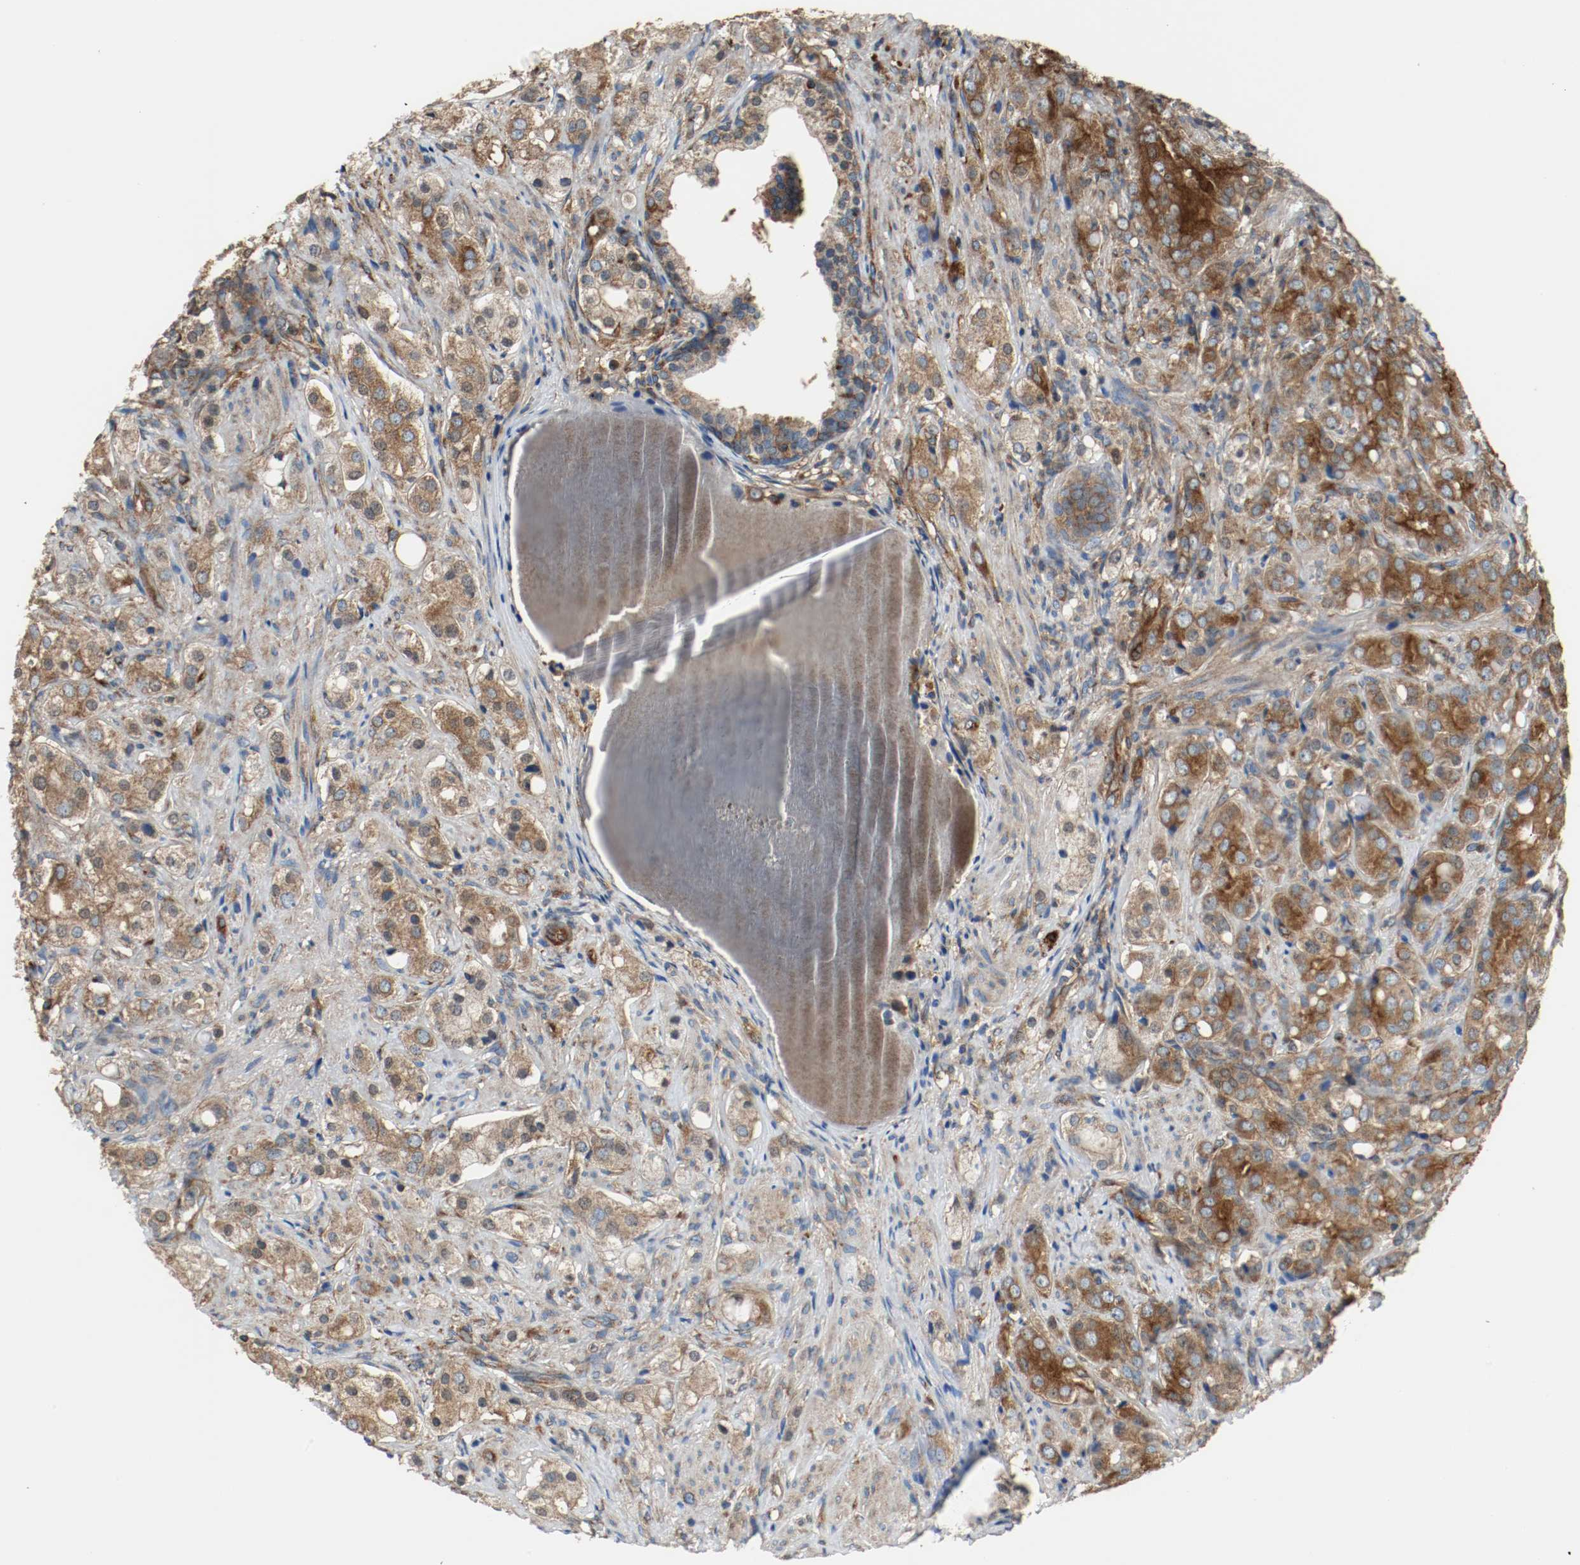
{"staining": {"intensity": "strong", "quantity": ">75%", "location": "cytoplasmic/membranous"}, "tissue": "prostate cancer", "cell_type": "Tumor cells", "image_type": "cancer", "snomed": [{"axis": "morphology", "description": "Adenocarcinoma, High grade"}, {"axis": "topography", "description": "Prostate"}], "caption": "Immunohistochemical staining of prostate cancer displays high levels of strong cytoplasmic/membranous protein staining in approximately >75% of tumor cells.", "gene": "TUBA3D", "patient": {"sex": "male", "age": 68}}